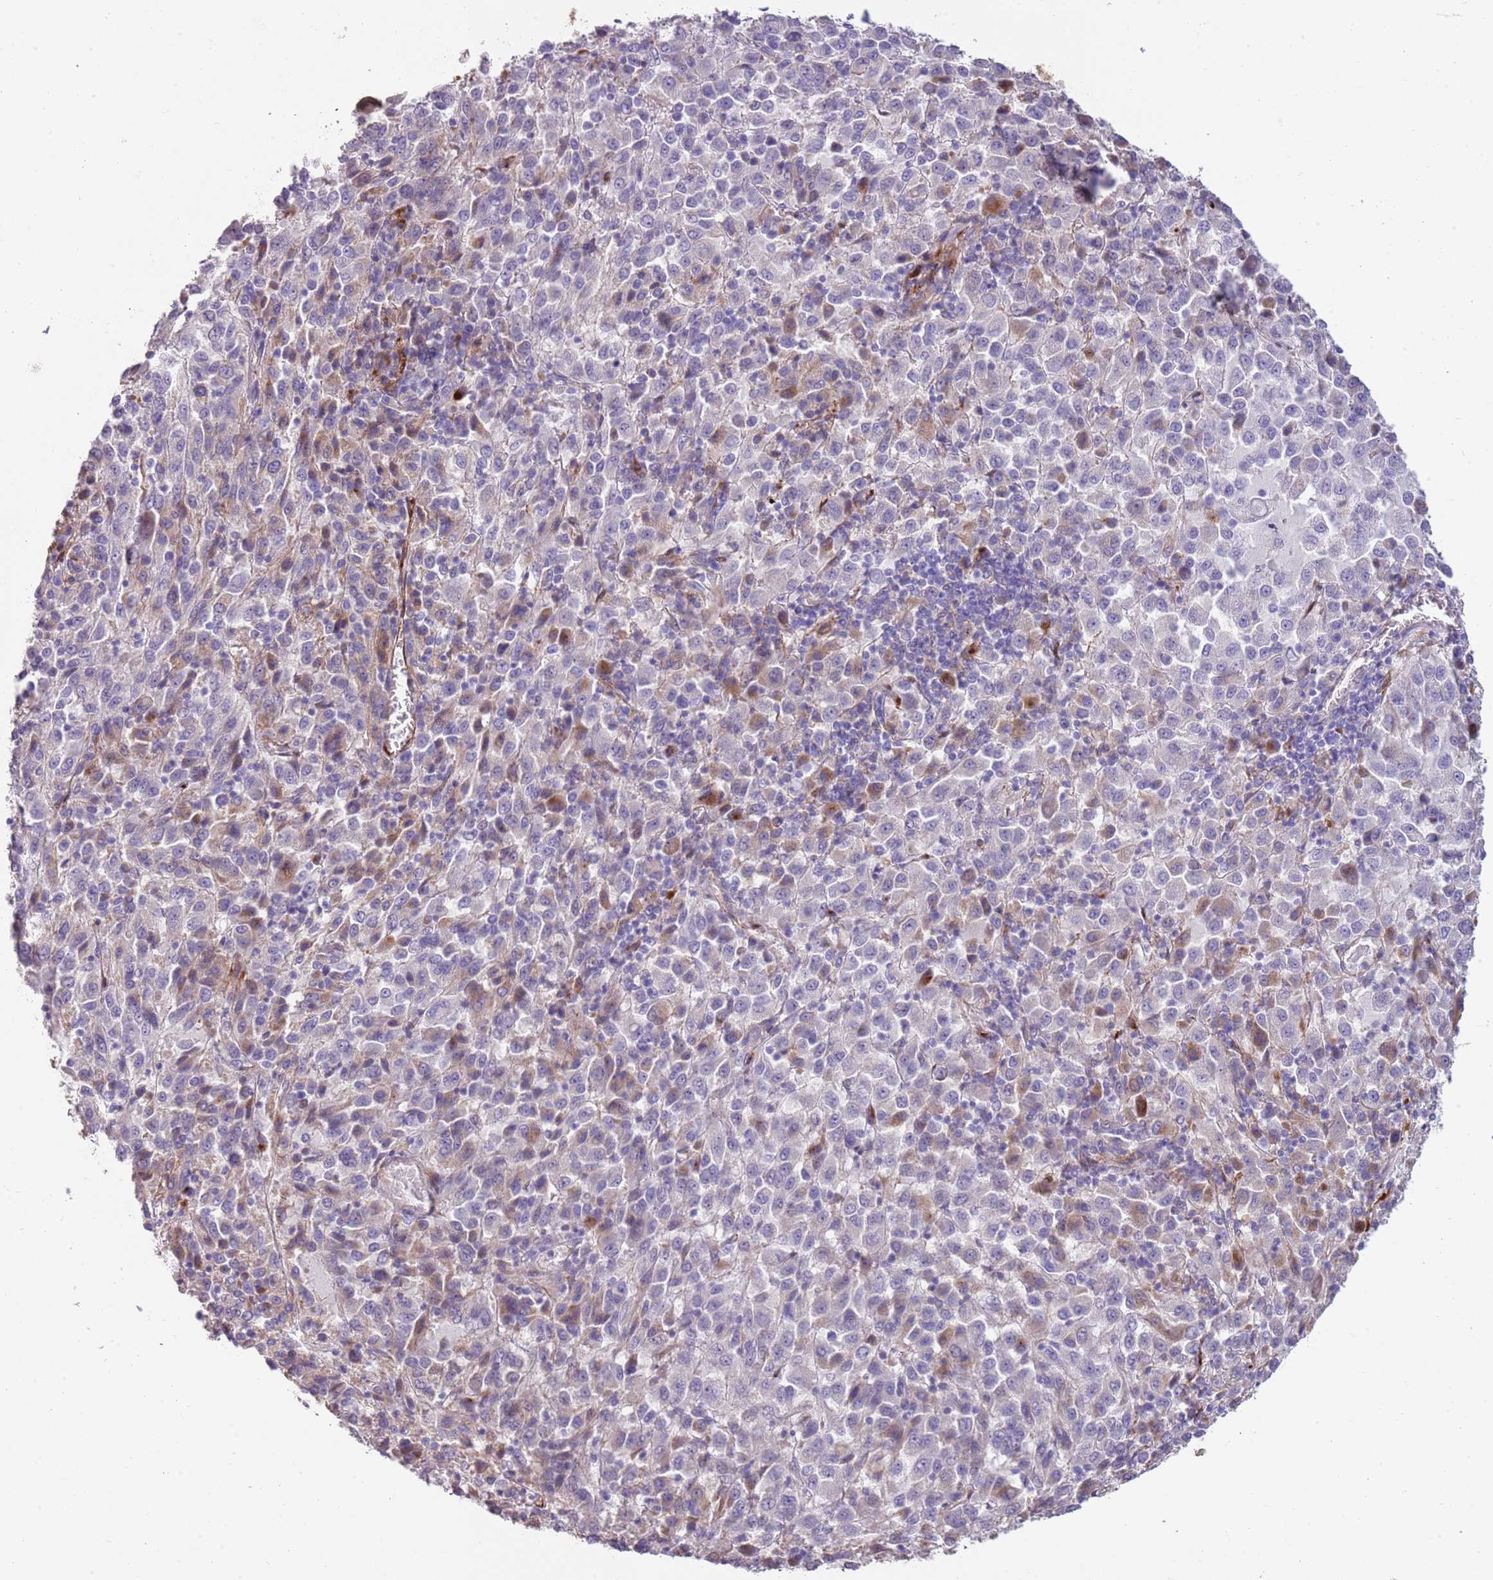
{"staining": {"intensity": "negative", "quantity": "none", "location": "none"}, "tissue": "melanoma", "cell_type": "Tumor cells", "image_type": "cancer", "snomed": [{"axis": "morphology", "description": "Malignant melanoma, Metastatic site"}, {"axis": "topography", "description": "Lung"}], "caption": "Tumor cells show no significant protein staining in melanoma.", "gene": "NBPF3", "patient": {"sex": "male", "age": 64}}